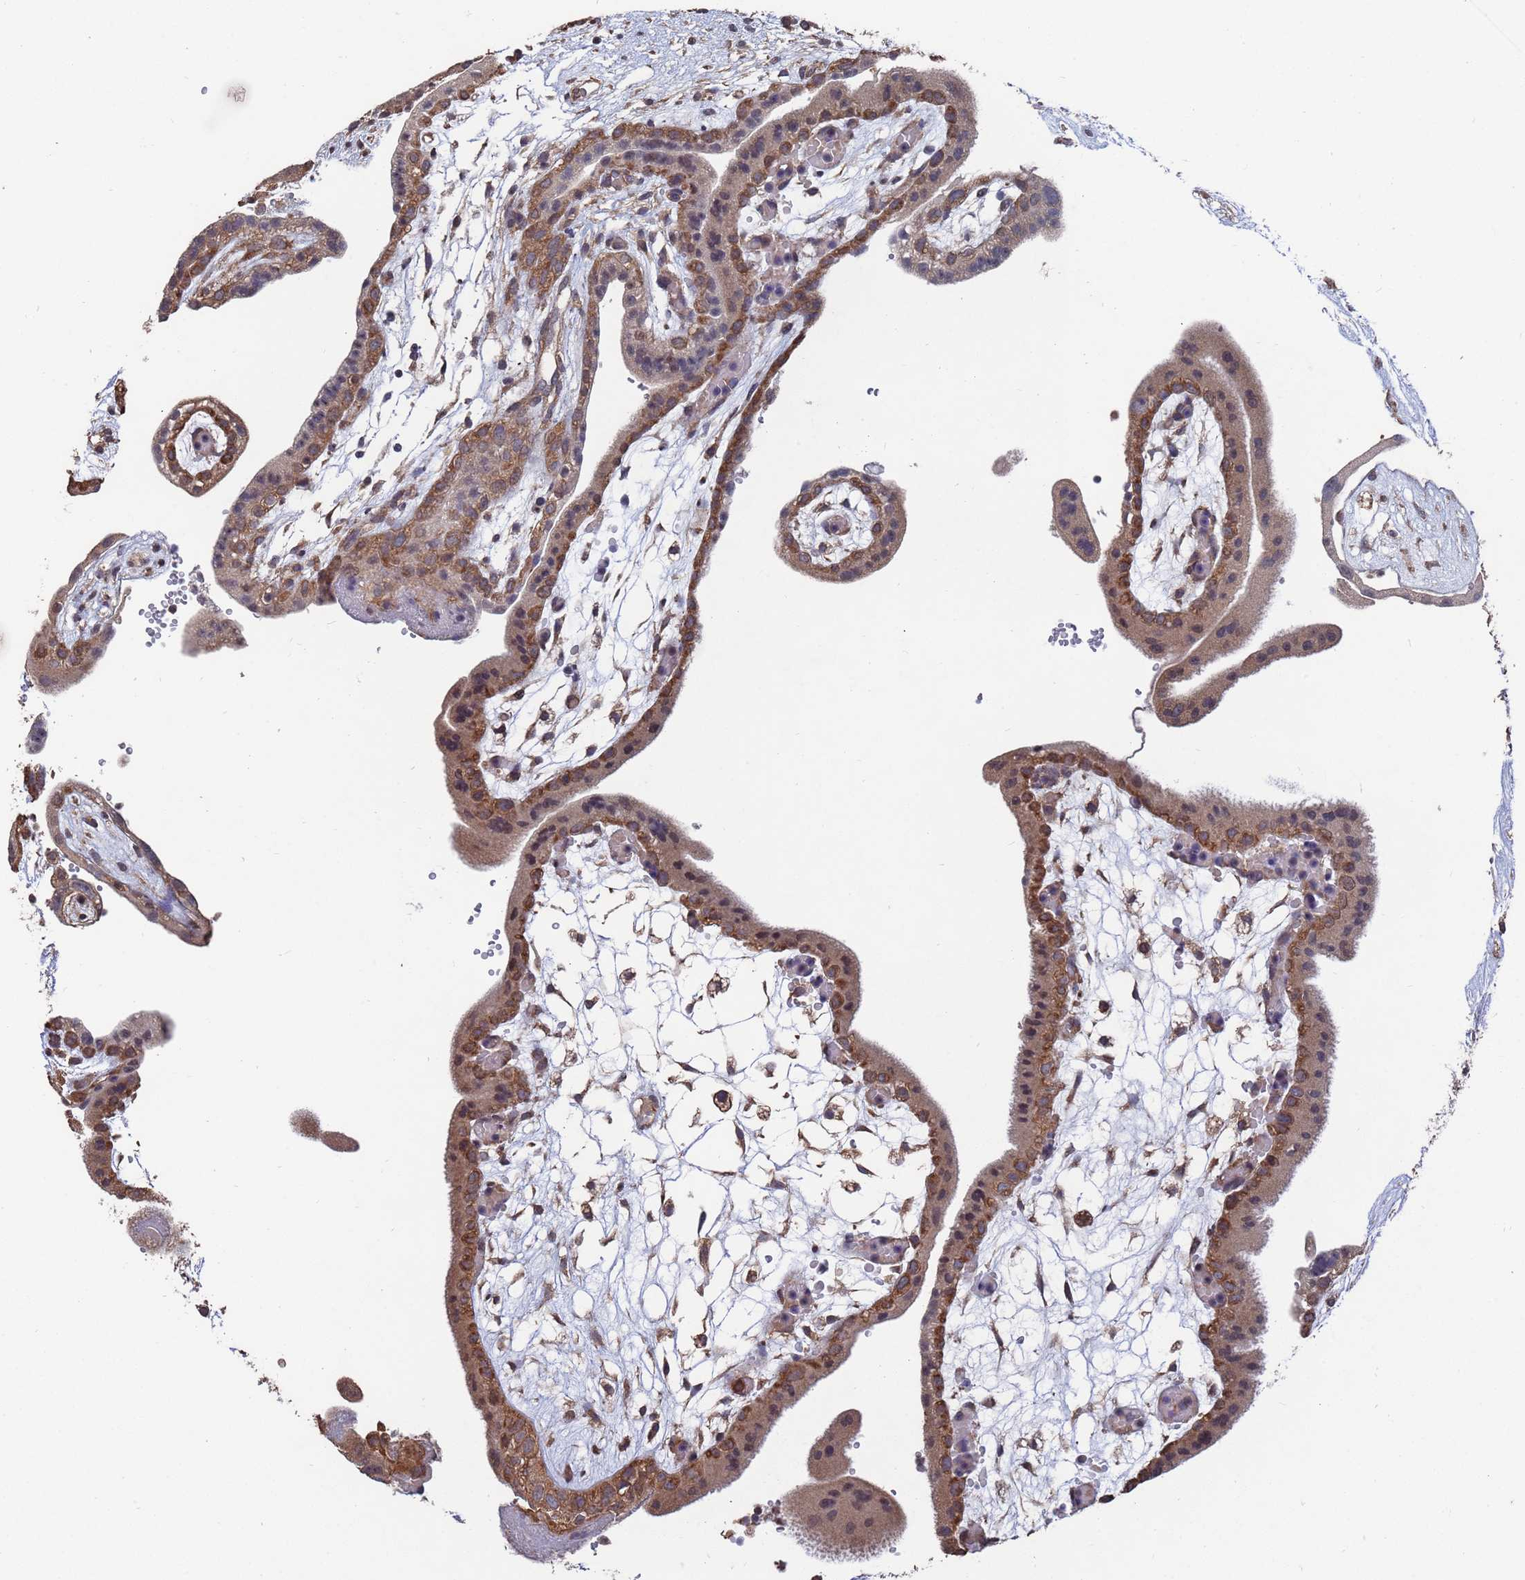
{"staining": {"intensity": "moderate", "quantity": ">75%", "location": "cytoplasmic/membranous"}, "tissue": "placenta", "cell_type": "Decidual cells", "image_type": "normal", "snomed": [{"axis": "morphology", "description": "Normal tissue, NOS"}, {"axis": "topography", "description": "Placenta"}], "caption": "Brown immunohistochemical staining in benign human placenta reveals moderate cytoplasmic/membranous expression in approximately >75% of decidual cells. The protein of interest is shown in brown color, while the nuclei are stained blue.", "gene": "CFAP119", "patient": {"sex": "female", "age": 18}}